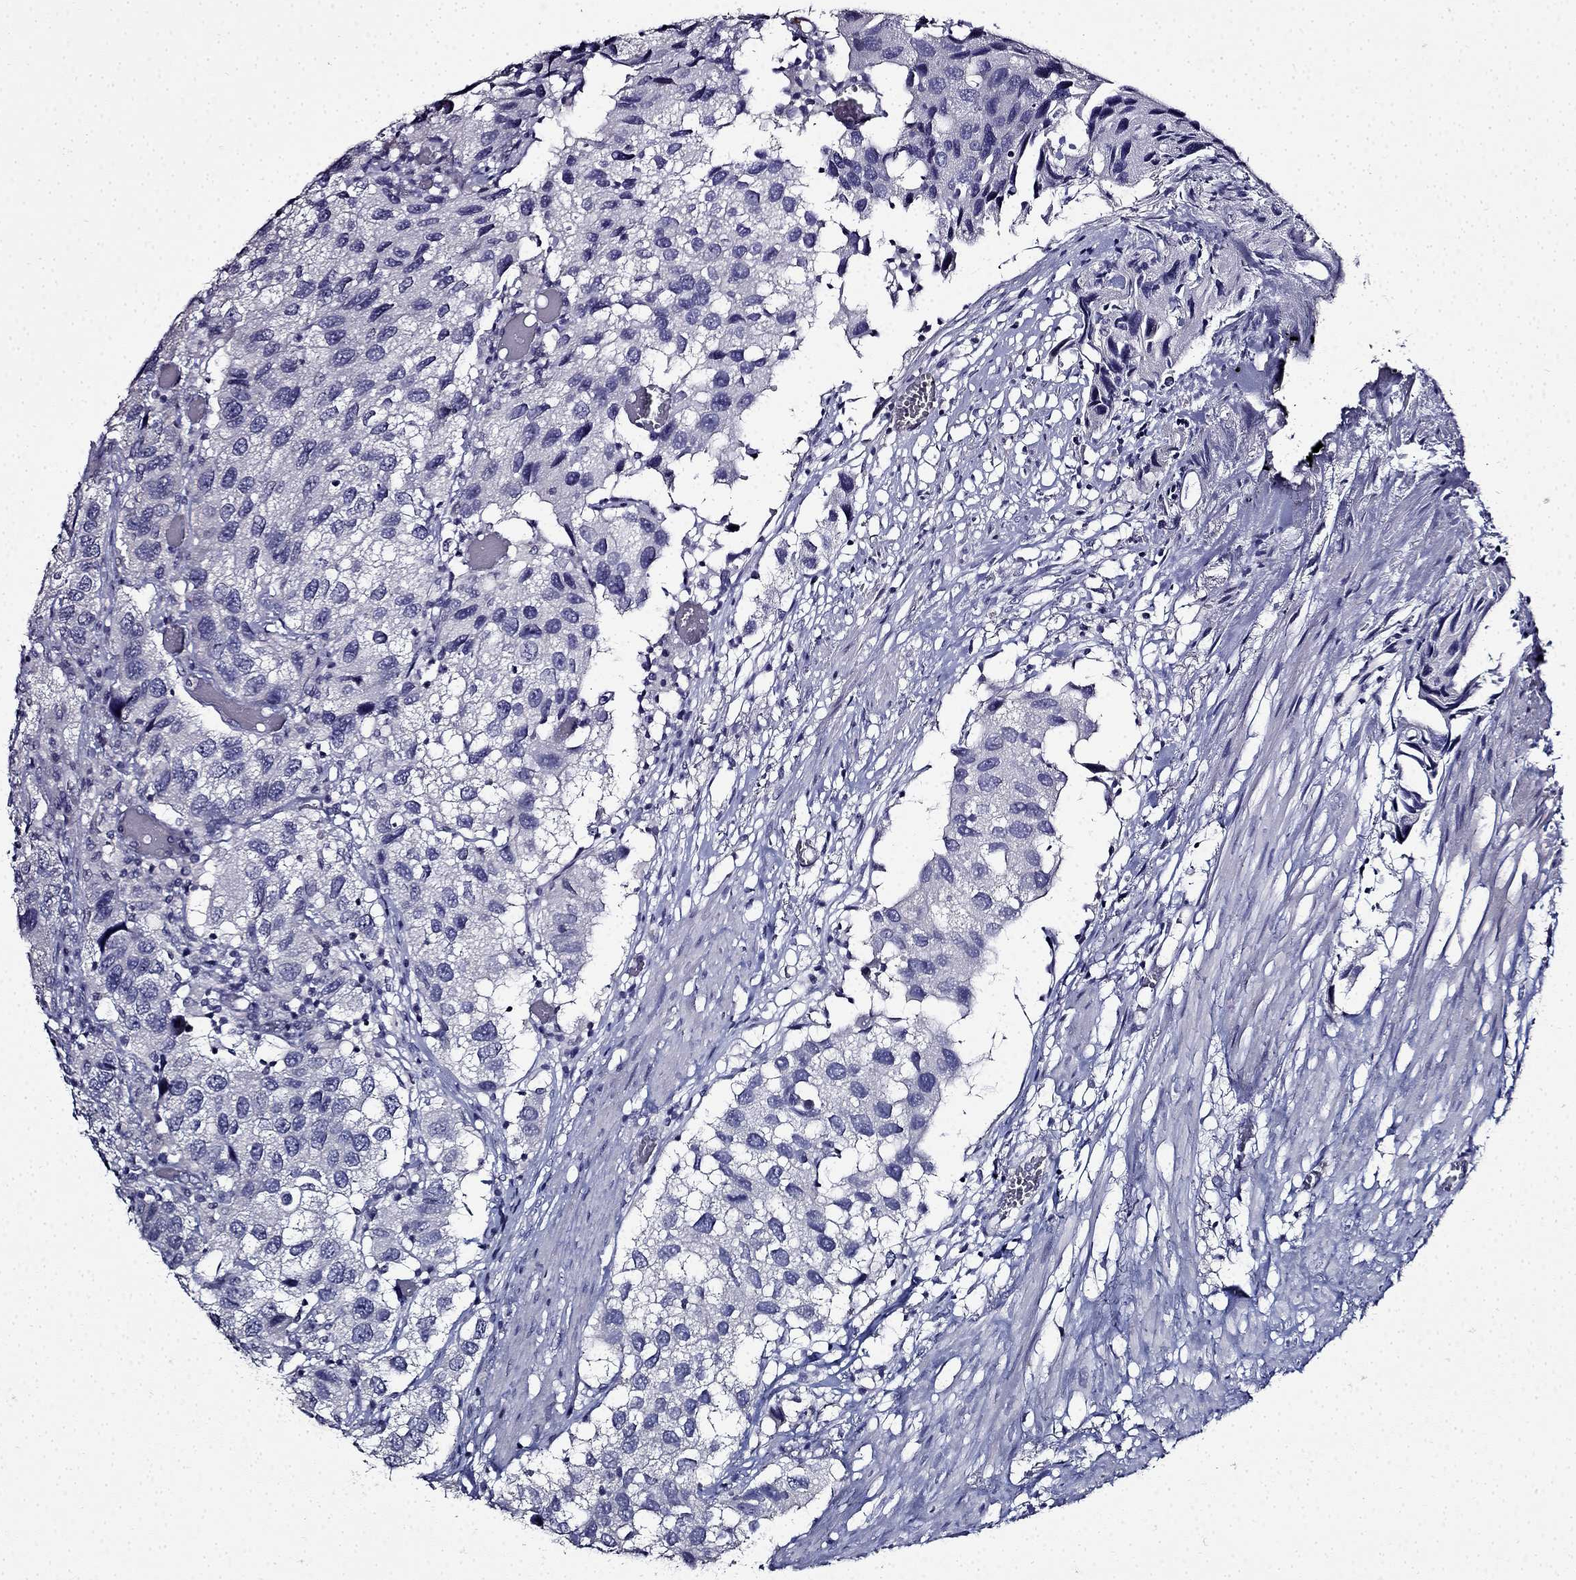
{"staining": {"intensity": "negative", "quantity": "none", "location": "none"}, "tissue": "urothelial cancer", "cell_type": "Tumor cells", "image_type": "cancer", "snomed": [{"axis": "morphology", "description": "Urothelial carcinoma, High grade"}, {"axis": "topography", "description": "Urinary bladder"}], "caption": "Immunohistochemistry of human urothelial cancer exhibits no positivity in tumor cells.", "gene": "TMEM266", "patient": {"sex": "male", "age": 79}}